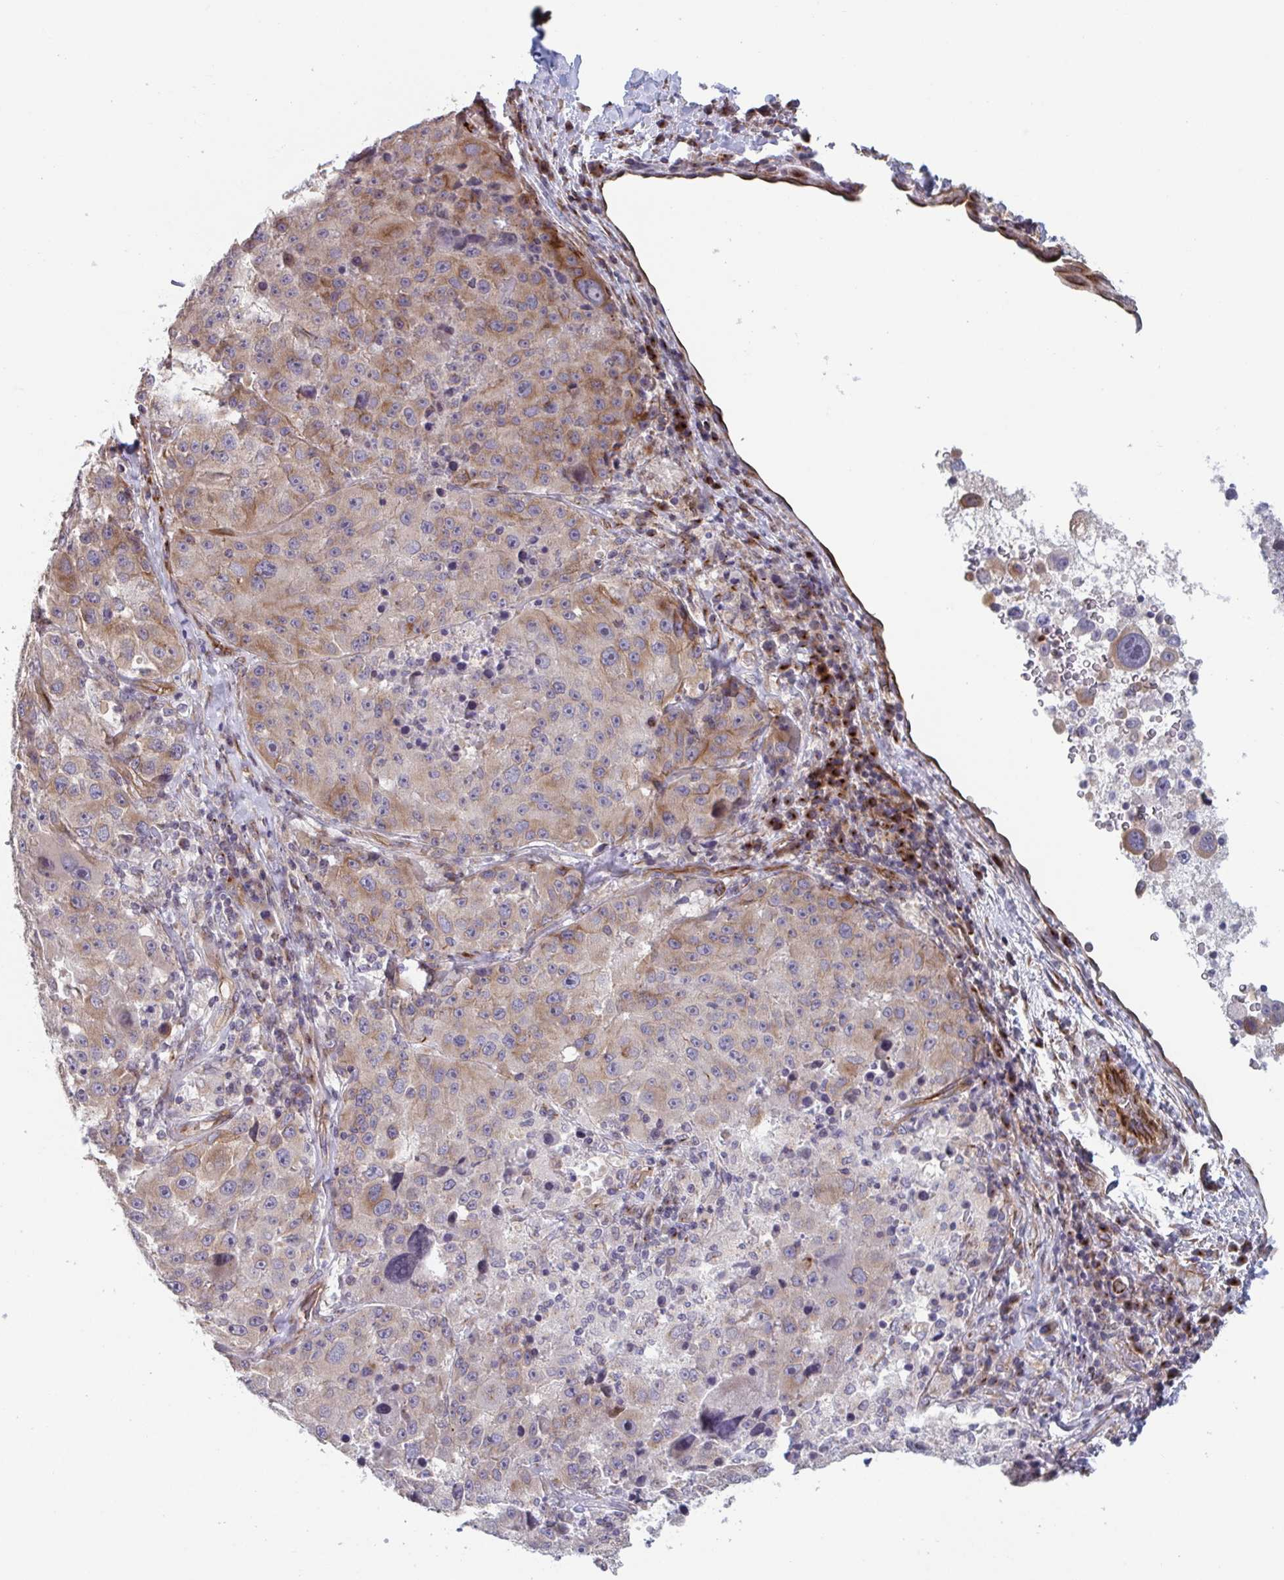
{"staining": {"intensity": "moderate", "quantity": "<25%", "location": "cytoplasmic/membranous"}, "tissue": "melanoma", "cell_type": "Tumor cells", "image_type": "cancer", "snomed": [{"axis": "morphology", "description": "Malignant melanoma, Metastatic site"}, {"axis": "topography", "description": "Lymph node"}], "caption": "Immunohistochemical staining of melanoma demonstrates low levels of moderate cytoplasmic/membranous staining in about <25% of tumor cells. (Brightfield microscopy of DAB IHC at high magnification).", "gene": "TNFSF10", "patient": {"sex": "male", "age": 62}}